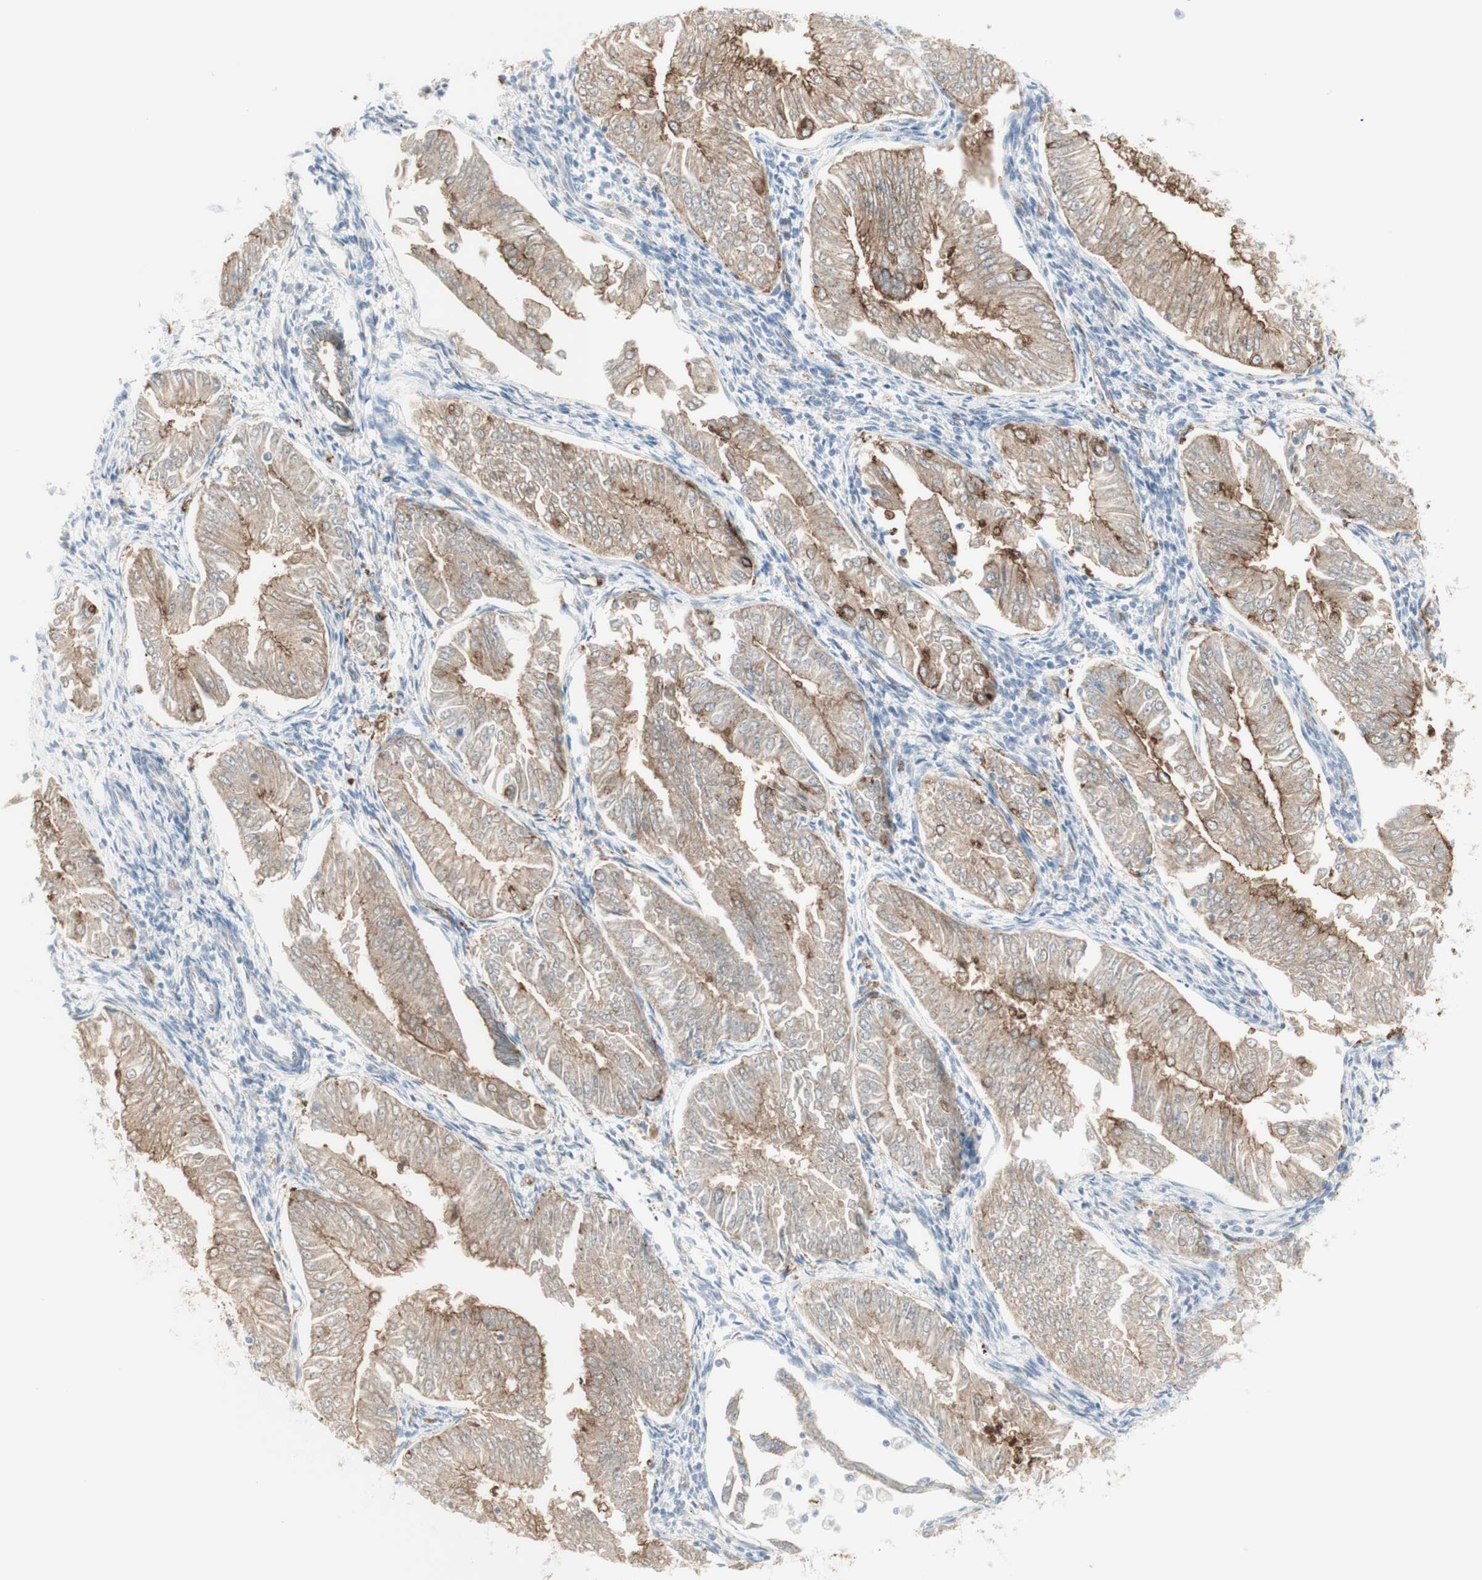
{"staining": {"intensity": "weak", "quantity": ">75%", "location": "cytoplasmic/membranous"}, "tissue": "endometrial cancer", "cell_type": "Tumor cells", "image_type": "cancer", "snomed": [{"axis": "morphology", "description": "Adenocarcinoma, NOS"}, {"axis": "topography", "description": "Endometrium"}], "caption": "Weak cytoplasmic/membranous protein expression is appreciated in approximately >75% of tumor cells in endometrial cancer (adenocarcinoma). The staining was performed using DAB, with brown indicating positive protein expression. Nuclei are stained blue with hematoxylin.", "gene": "MYO6", "patient": {"sex": "female", "age": 53}}